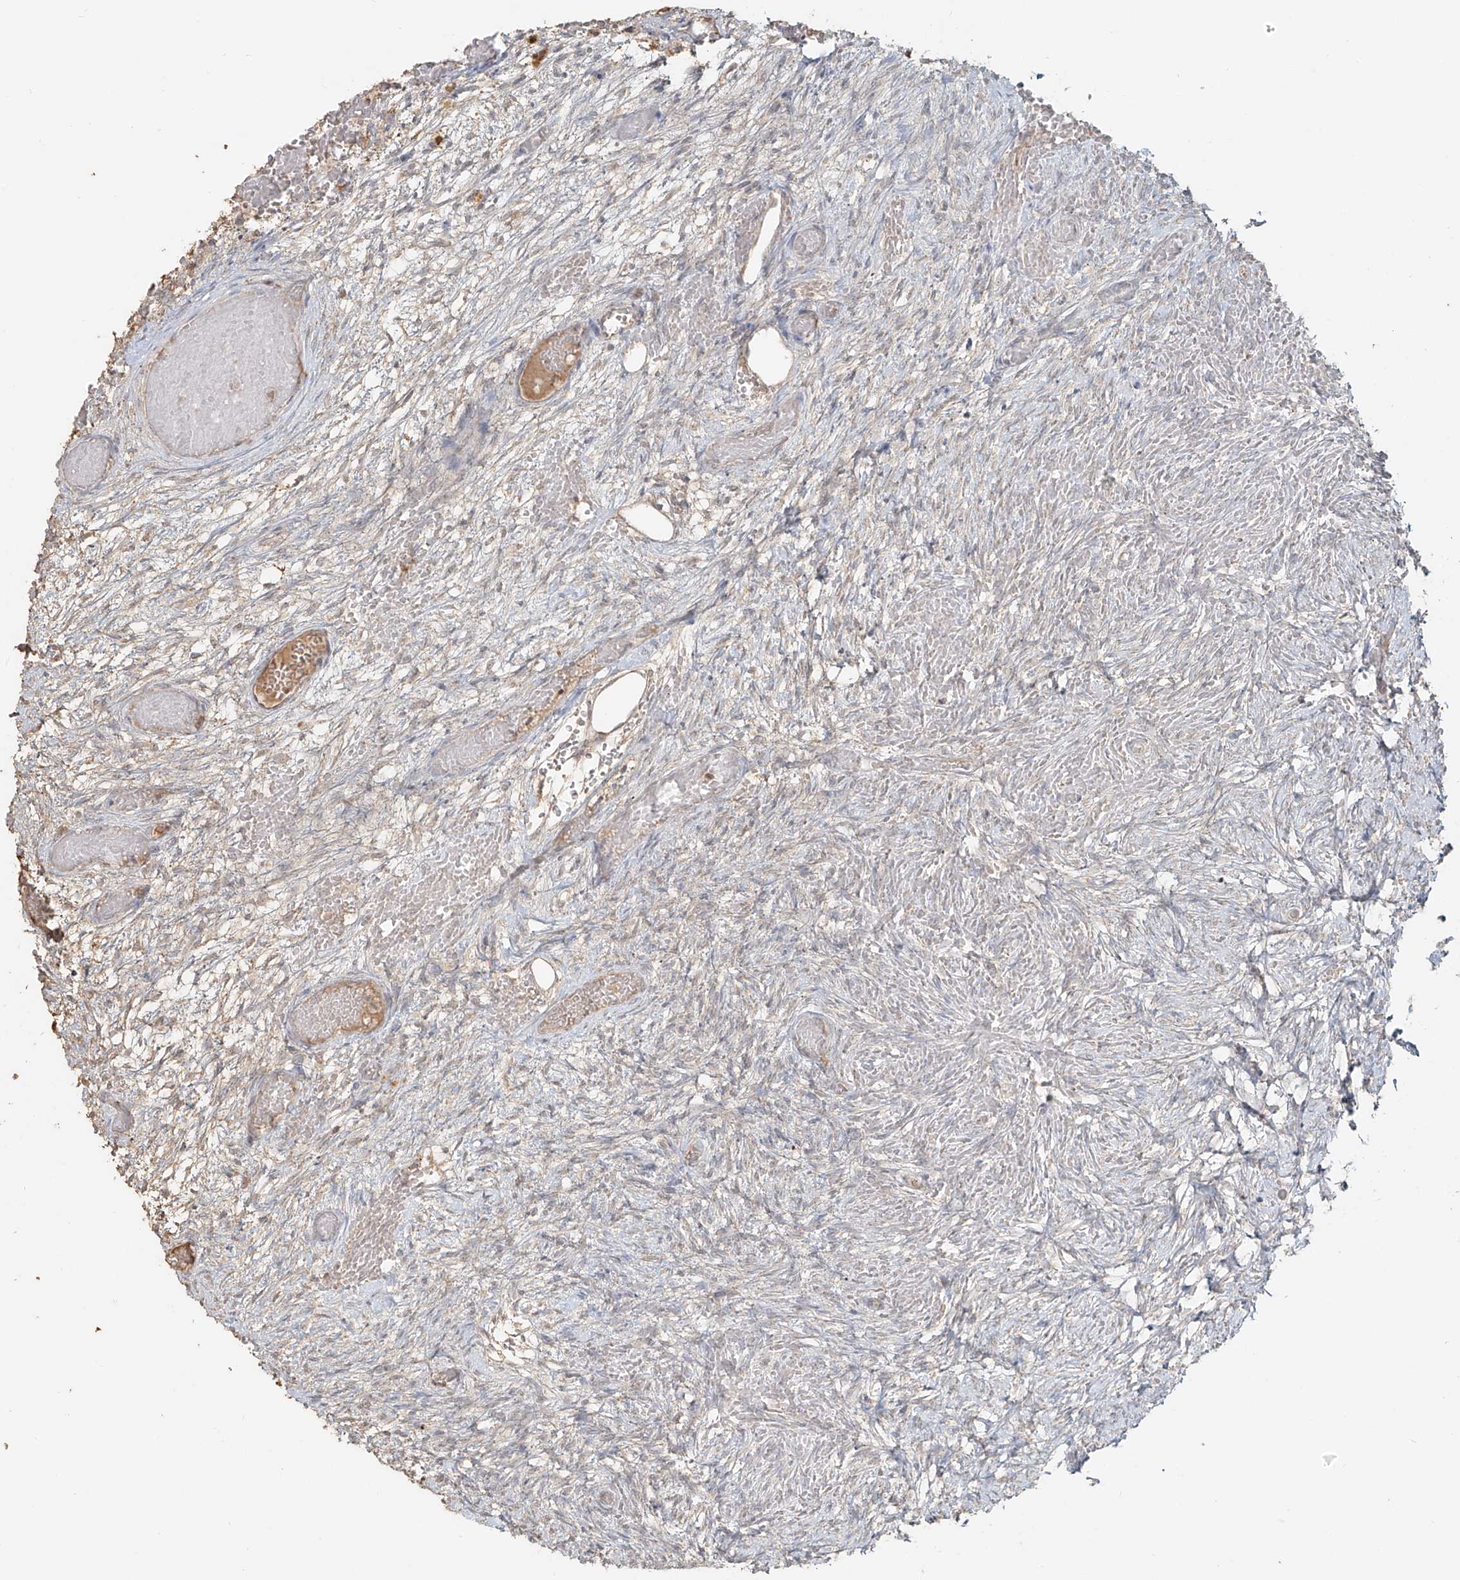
{"staining": {"intensity": "negative", "quantity": "none", "location": "none"}, "tissue": "ovary", "cell_type": "Ovarian stroma cells", "image_type": "normal", "snomed": [{"axis": "morphology", "description": "Adenocarcinoma, NOS"}, {"axis": "topography", "description": "Endometrium"}], "caption": "Ovarian stroma cells show no significant protein expression in normal ovary. Nuclei are stained in blue.", "gene": "NPHS1", "patient": {"sex": "female", "age": 32}}